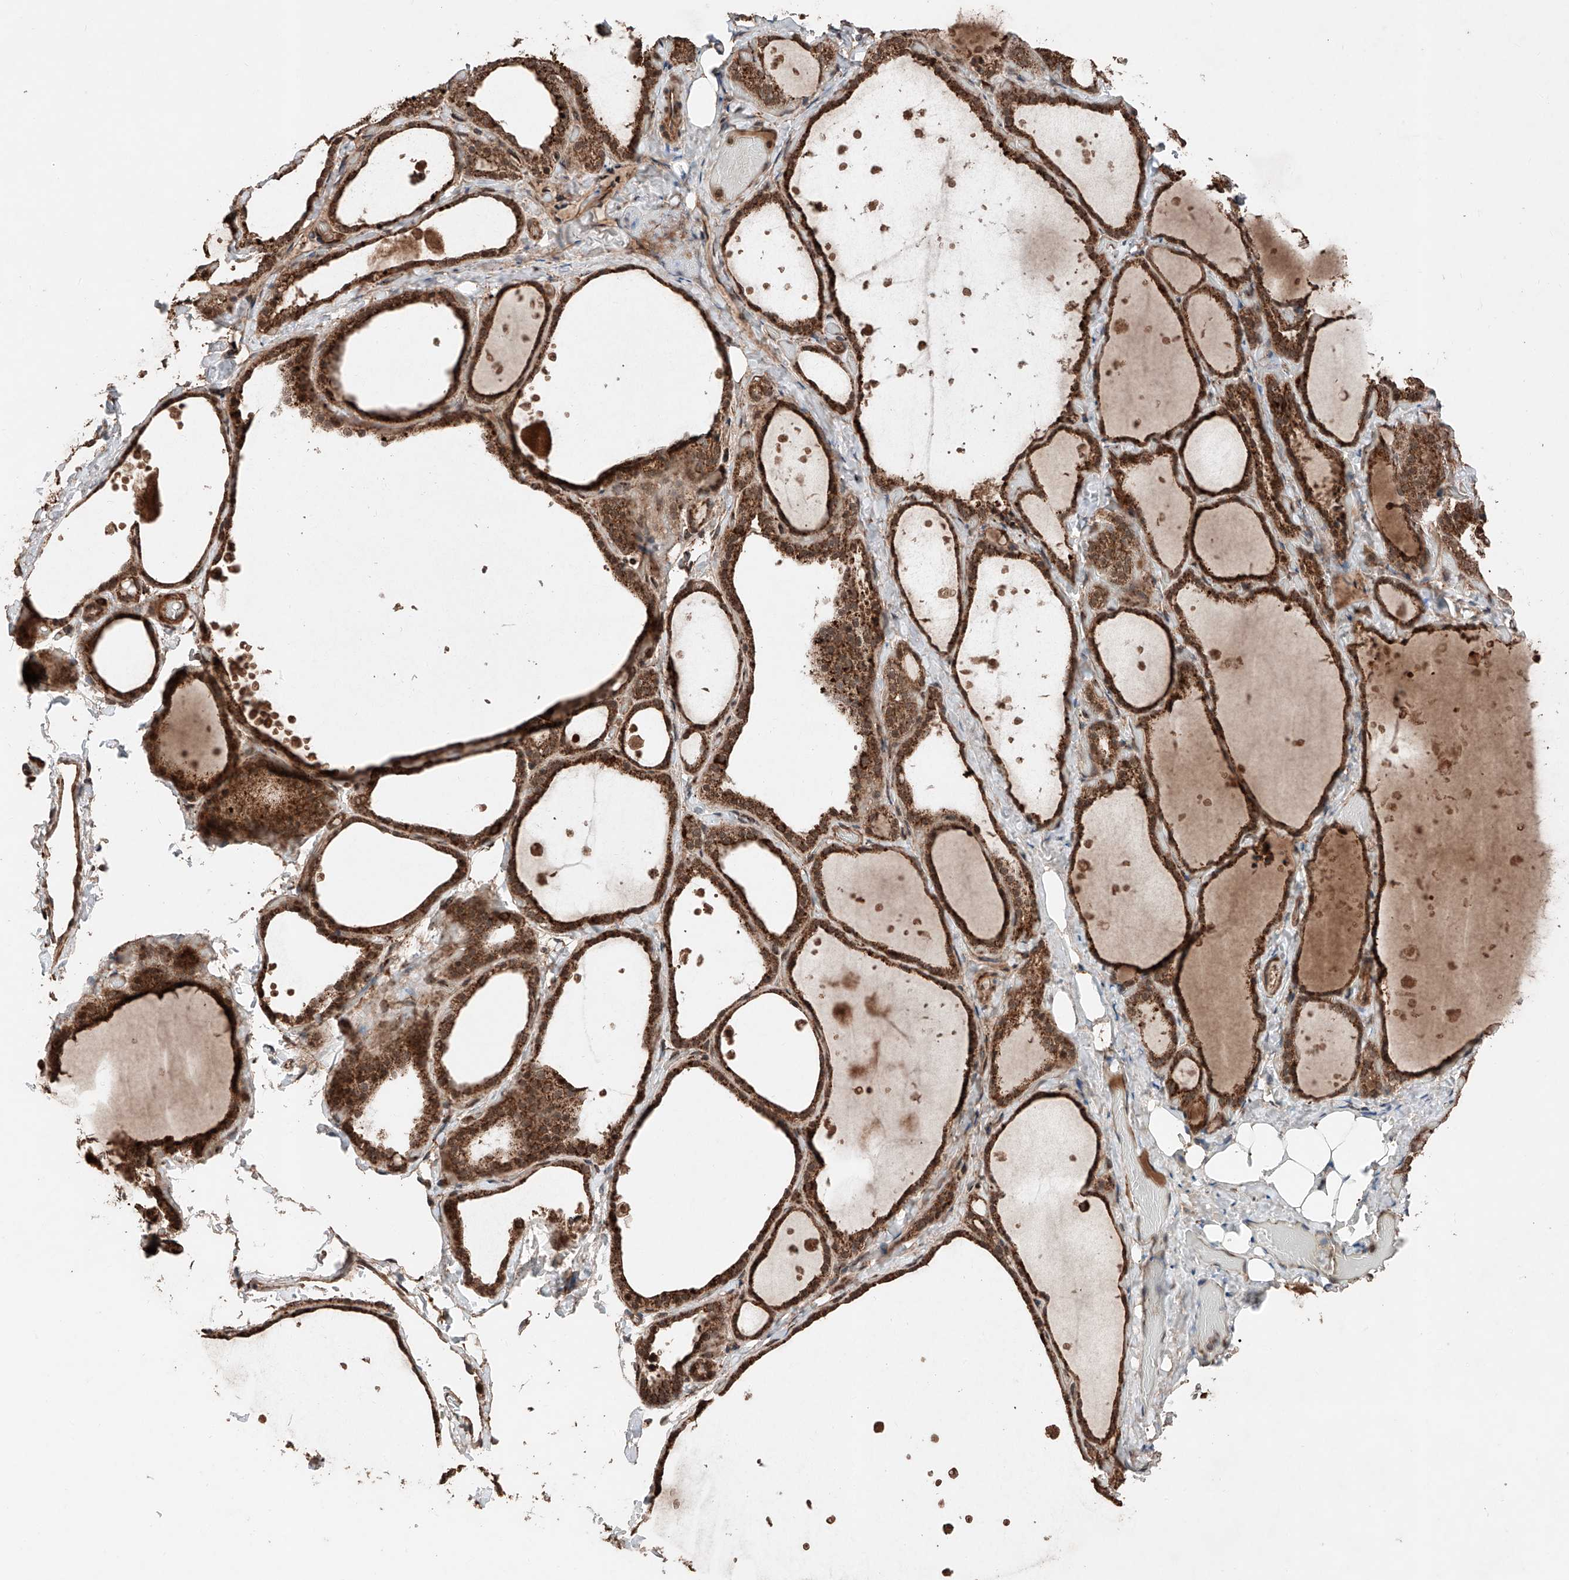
{"staining": {"intensity": "strong", "quantity": ">75%", "location": "cytoplasmic/membranous"}, "tissue": "thyroid gland", "cell_type": "Glandular cells", "image_type": "normal", "snomed": [{"axis": "morphology", "description": "Normal tissue, NOS"}, {"axis": "topography", "description": "Thyroid gland"}], "caption": "Normal thyroid gland demonstrates strong cytoplasmic/membranous staining in approximately >75% of glandular cells.", "gene": "ZSCAN29", "patient": {"sex": "female", "age": 44}}